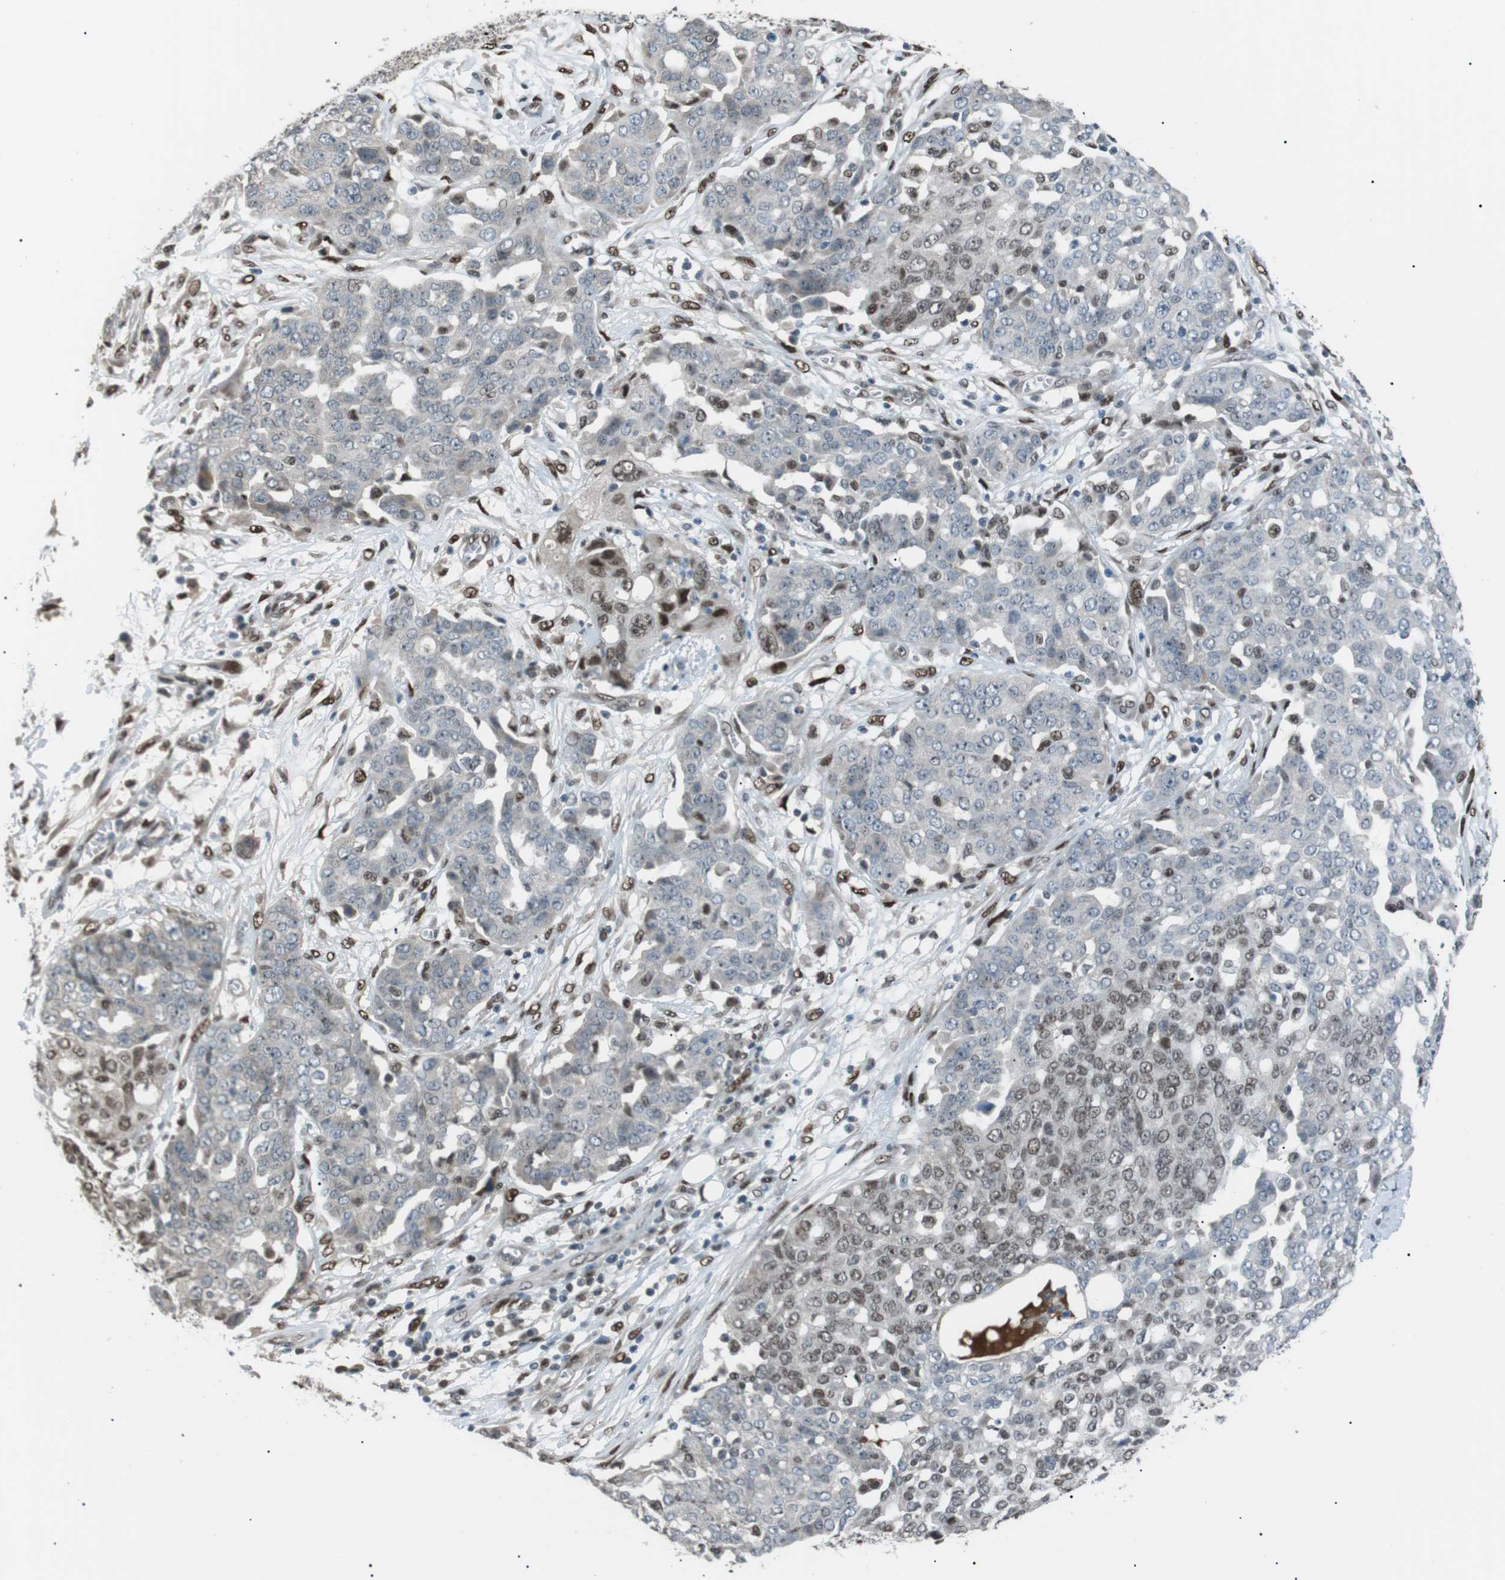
{"staining": {"intensity": "weak", "quantity": "25%-75%", "location": "nuclear"}, "tissue": "ovarian cancer", "cell_type": "Tumor cells", "image_type": "cancer", "snomed": [{"axis": "morphology", "description": "Cystadenocarcinoma, serous, NOS"}, {"axis": "topography", "description": "Soft tissue"}, {"axis": "topography", "description": "Ovary"}], "caption": "A histopathology image of ovarian cancer (serous cystadenocarcinoma) stained for a protein demonstrates weak nuclear brown staining in tumor cells. (Stains: DAB (3,3'-diaminobenzidine) in brown, nuclei in blue, Microscopy: brightfield microscopy at high magnification).", "gene": "SRPK2", "patient": {"sex": "female", "age": 57}}